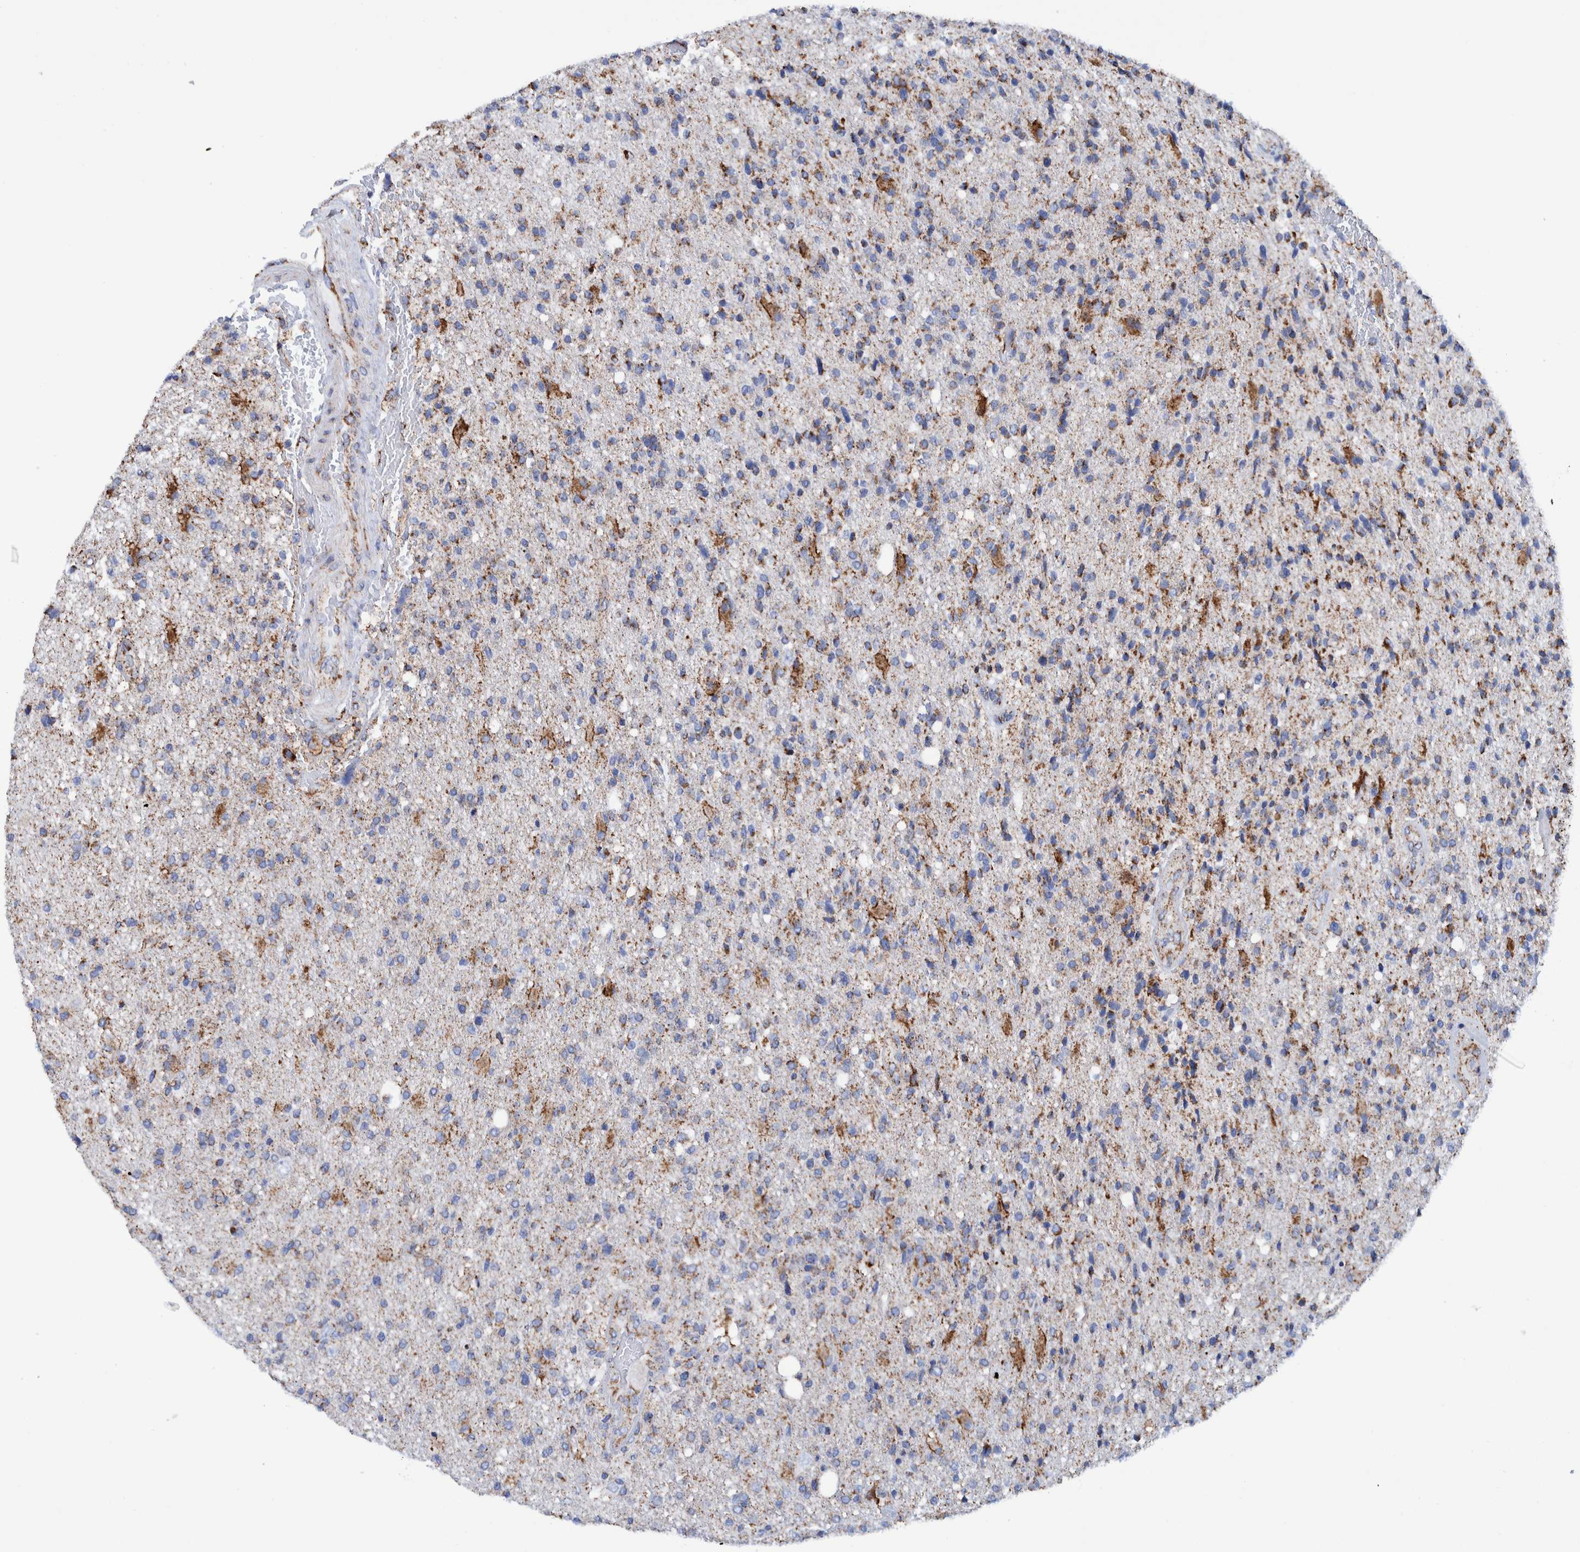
{"staining": {"intensity": "moderate", "quantity": "25%-75%", "location": "cytoplasmic/membranous"}, "tissue": "glioma", "cell_type": "Tumor cells", "image_type": "cancer", "snomed": [{"axis": "morphology", "description": "Glioma, malignant, High grade"}, {"axis": "topography", "description": "Brain"}], "caption": "Protein staining displays moderate cytoplasmic/membranous expression in about 25%-75% of tumor cells in glioma.", "gene": "DECR1", "patient": {"sex": "male", "age": 72}}